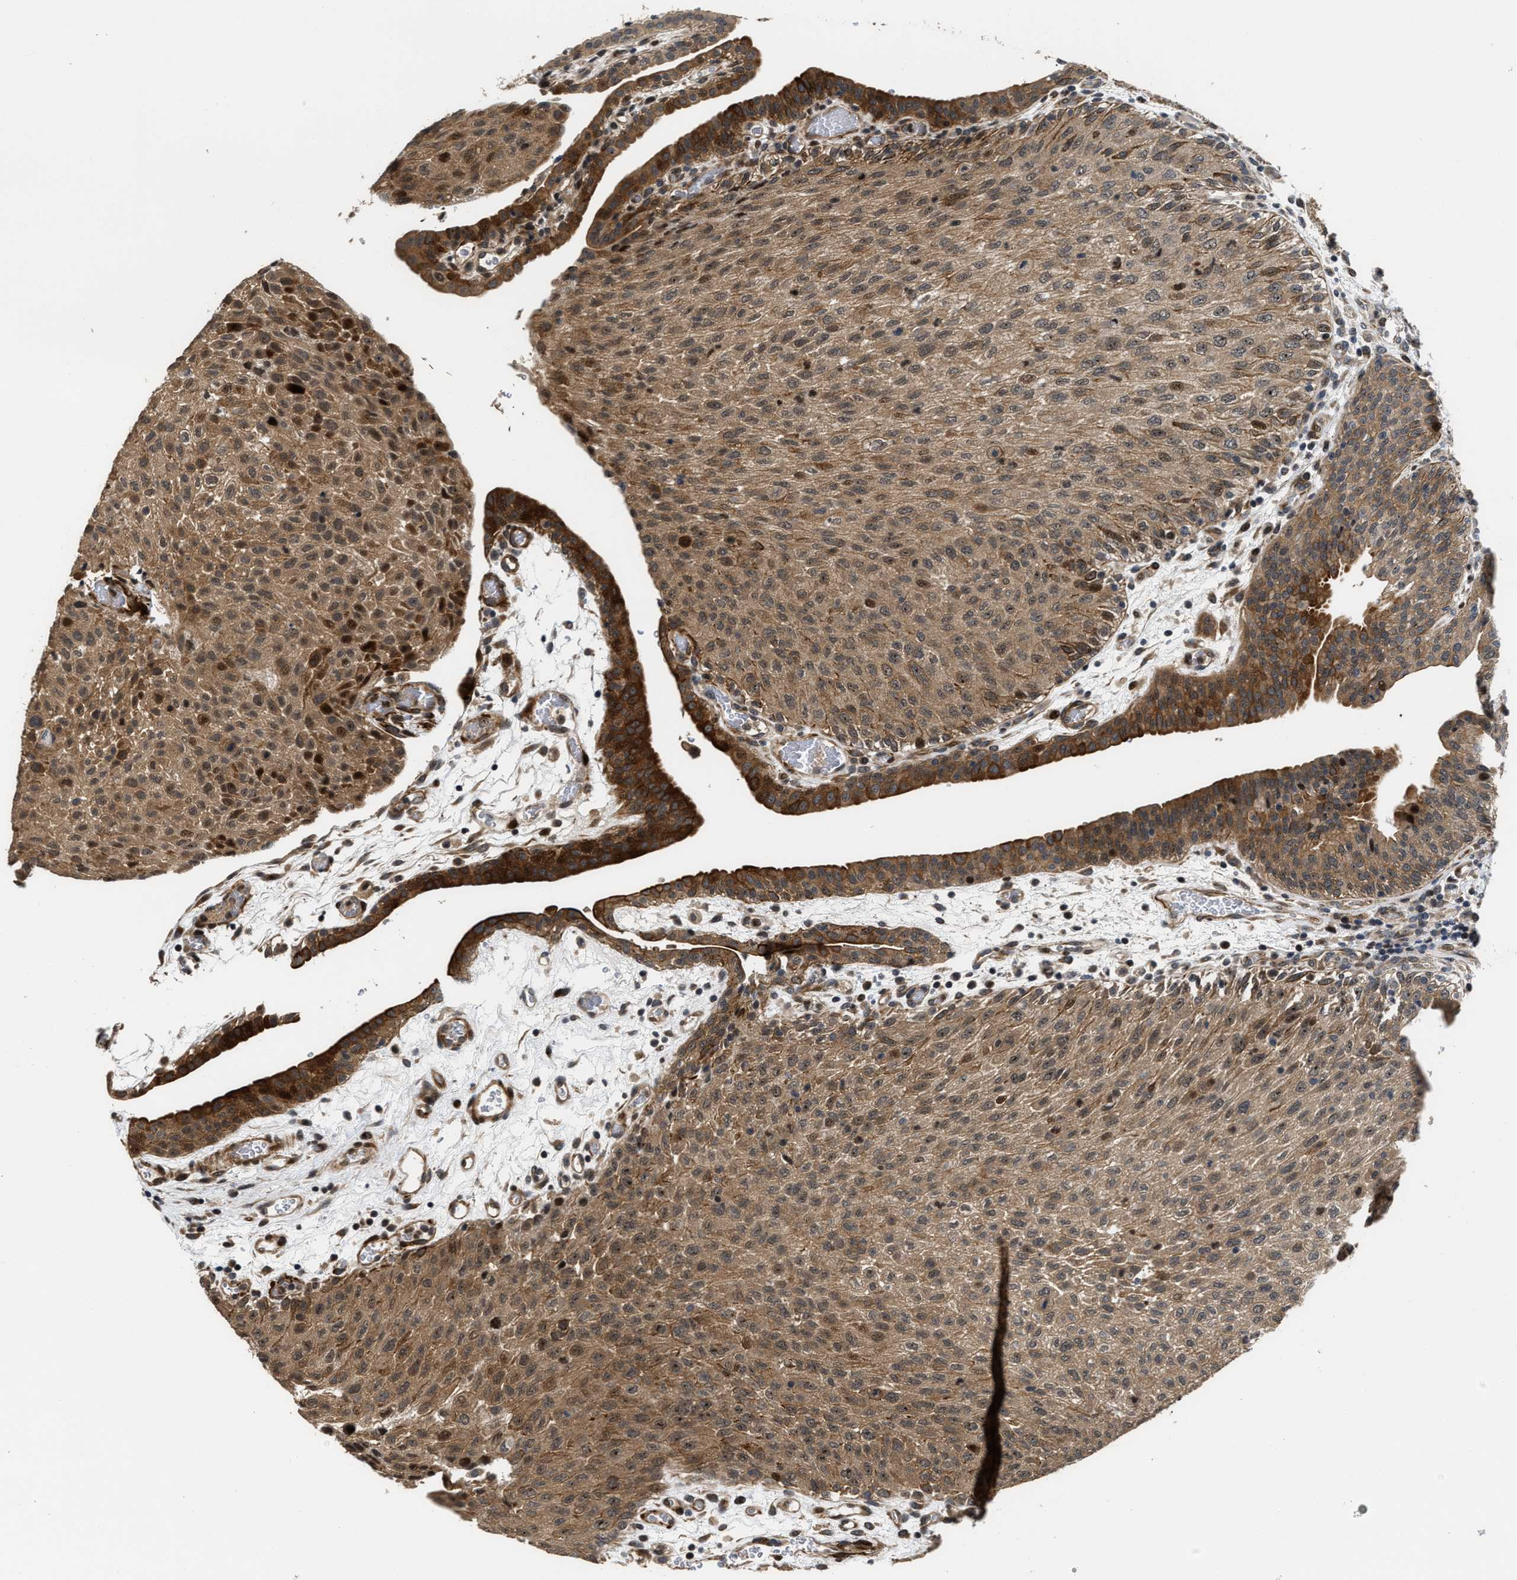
{"staining": {"intensity": "moderate", "quantity": ">75%", "location": "cytoplasmic/membranous,nuclear"}, "tissue": "urothelial cancer", "cell_type": "Tumor cells", "image_type": "cancer", "snomed": [{"axis": "morphology", "description": "Urothelial carcinoma, Low grade"}, {"axis": "morphology", "description": "Urothelial carcinoma, High grade"}, {"axis": "topography", "description": "Urinary bladder"}], "caption": "Low-grade urothelial carcinoma tissue demonstrates moderate cytoplasmic/membranous and nuclear positivity in approximately >75% of tumor cells, visualized by immunohistochemistry. The staining was performed using DAB to visualize the protein expression in brown, while the nuclei were stained in blue with hematoxylin (Magnification: 20x).", "gene": "ALDH3A2", "patient": {"sex": "male", "age": 35}}